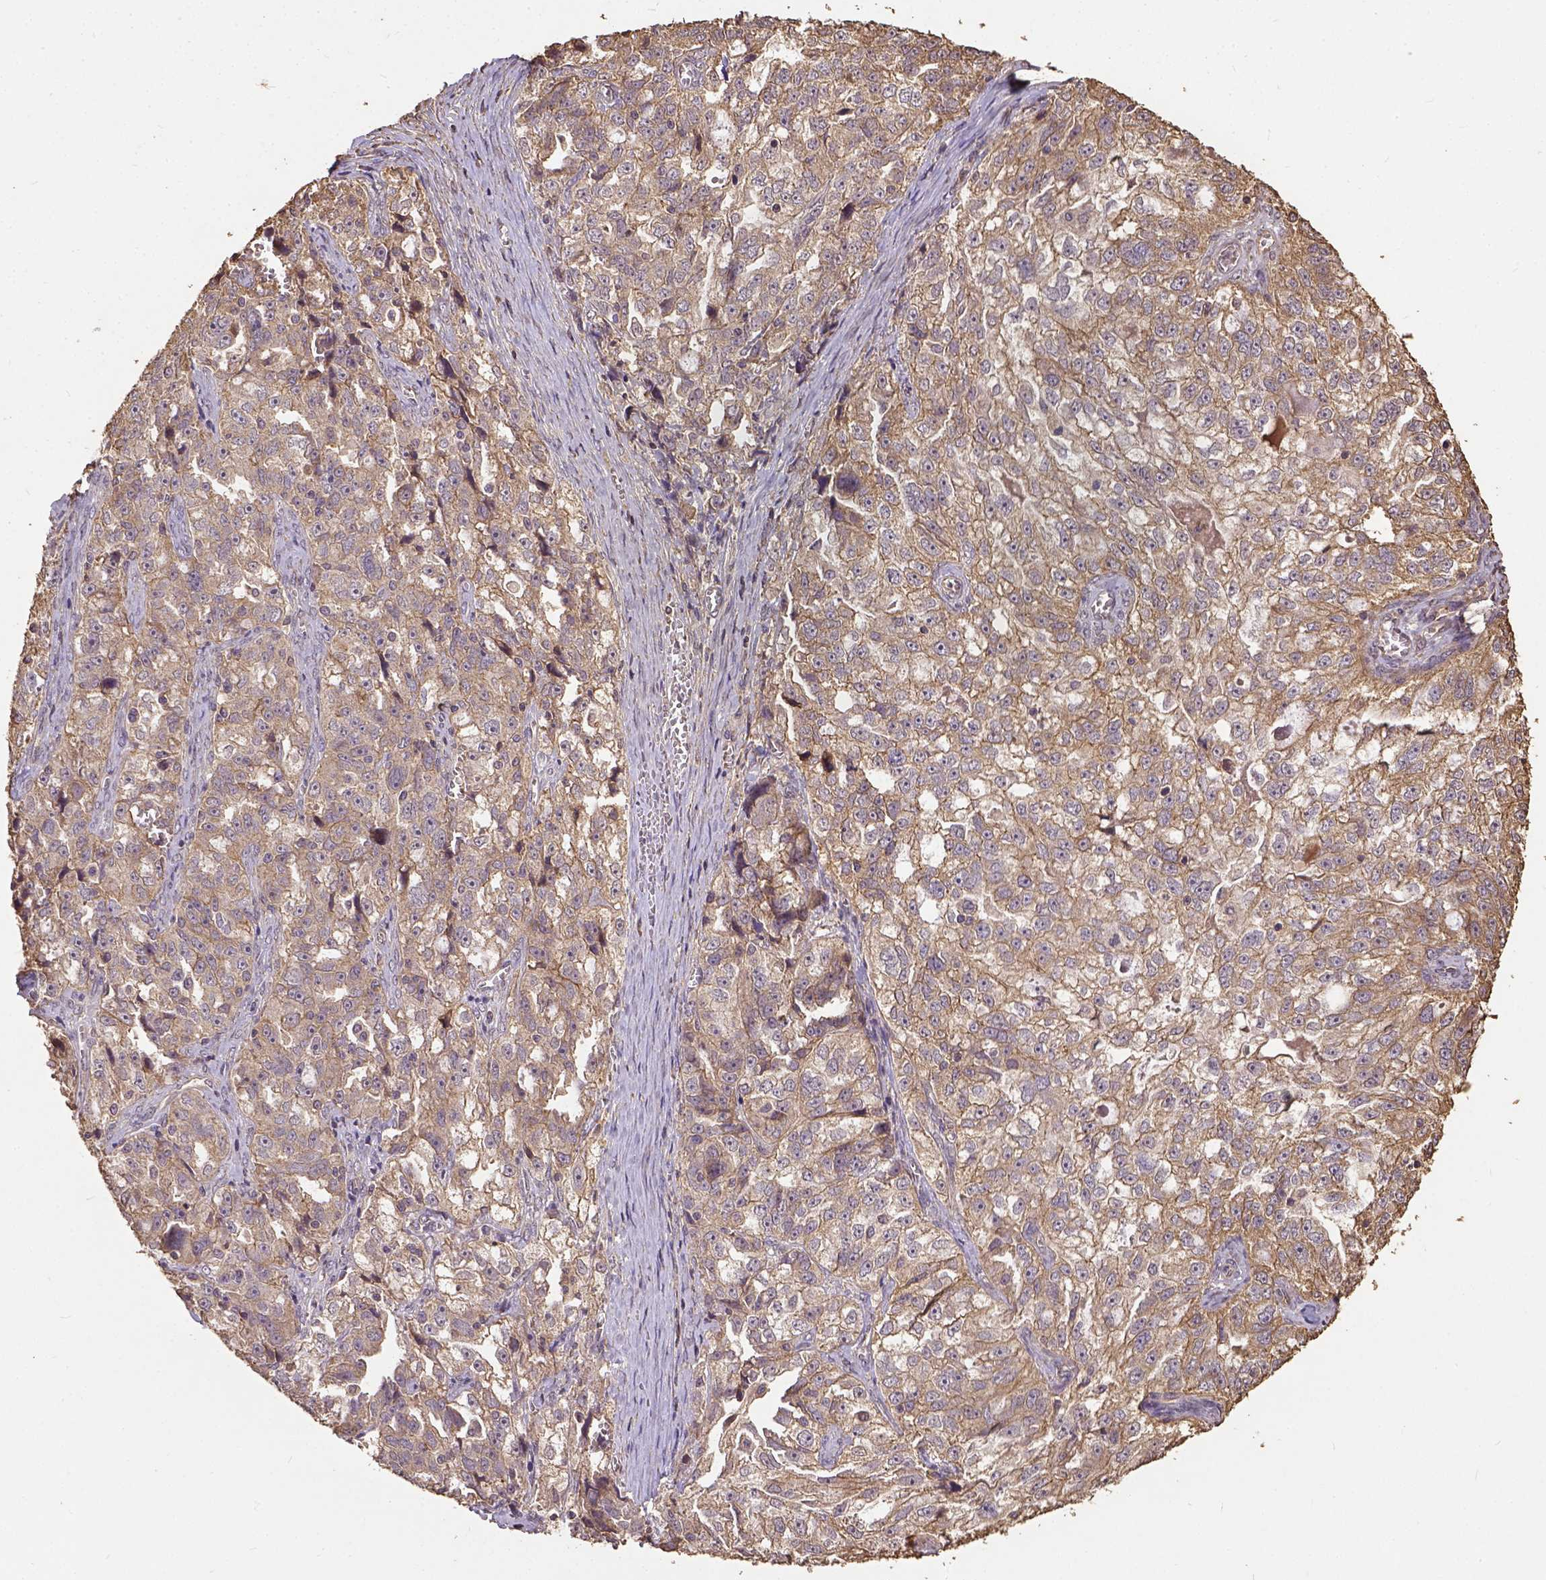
{"staining": {"intensity": "weak", "quantity": ">75%", "location": "cytoplasmic/membranous"}, "tissue": "ovarian cancer", "cell_type": "Tumor cells", "image_type": "cancer", "snomed": [{"axis": "morphology", "description": "Cystadenocarcinoma, serous, NOS"}, {"axis": "topography", "description": "Ovary"}], "caption": "Ovarian cancer tissue reveals weak cytoplasmic/membranous positivity in about >75% of tumor cells", "gene": "ATP1B3", "patient": {"sex": "female", "age": 51}}